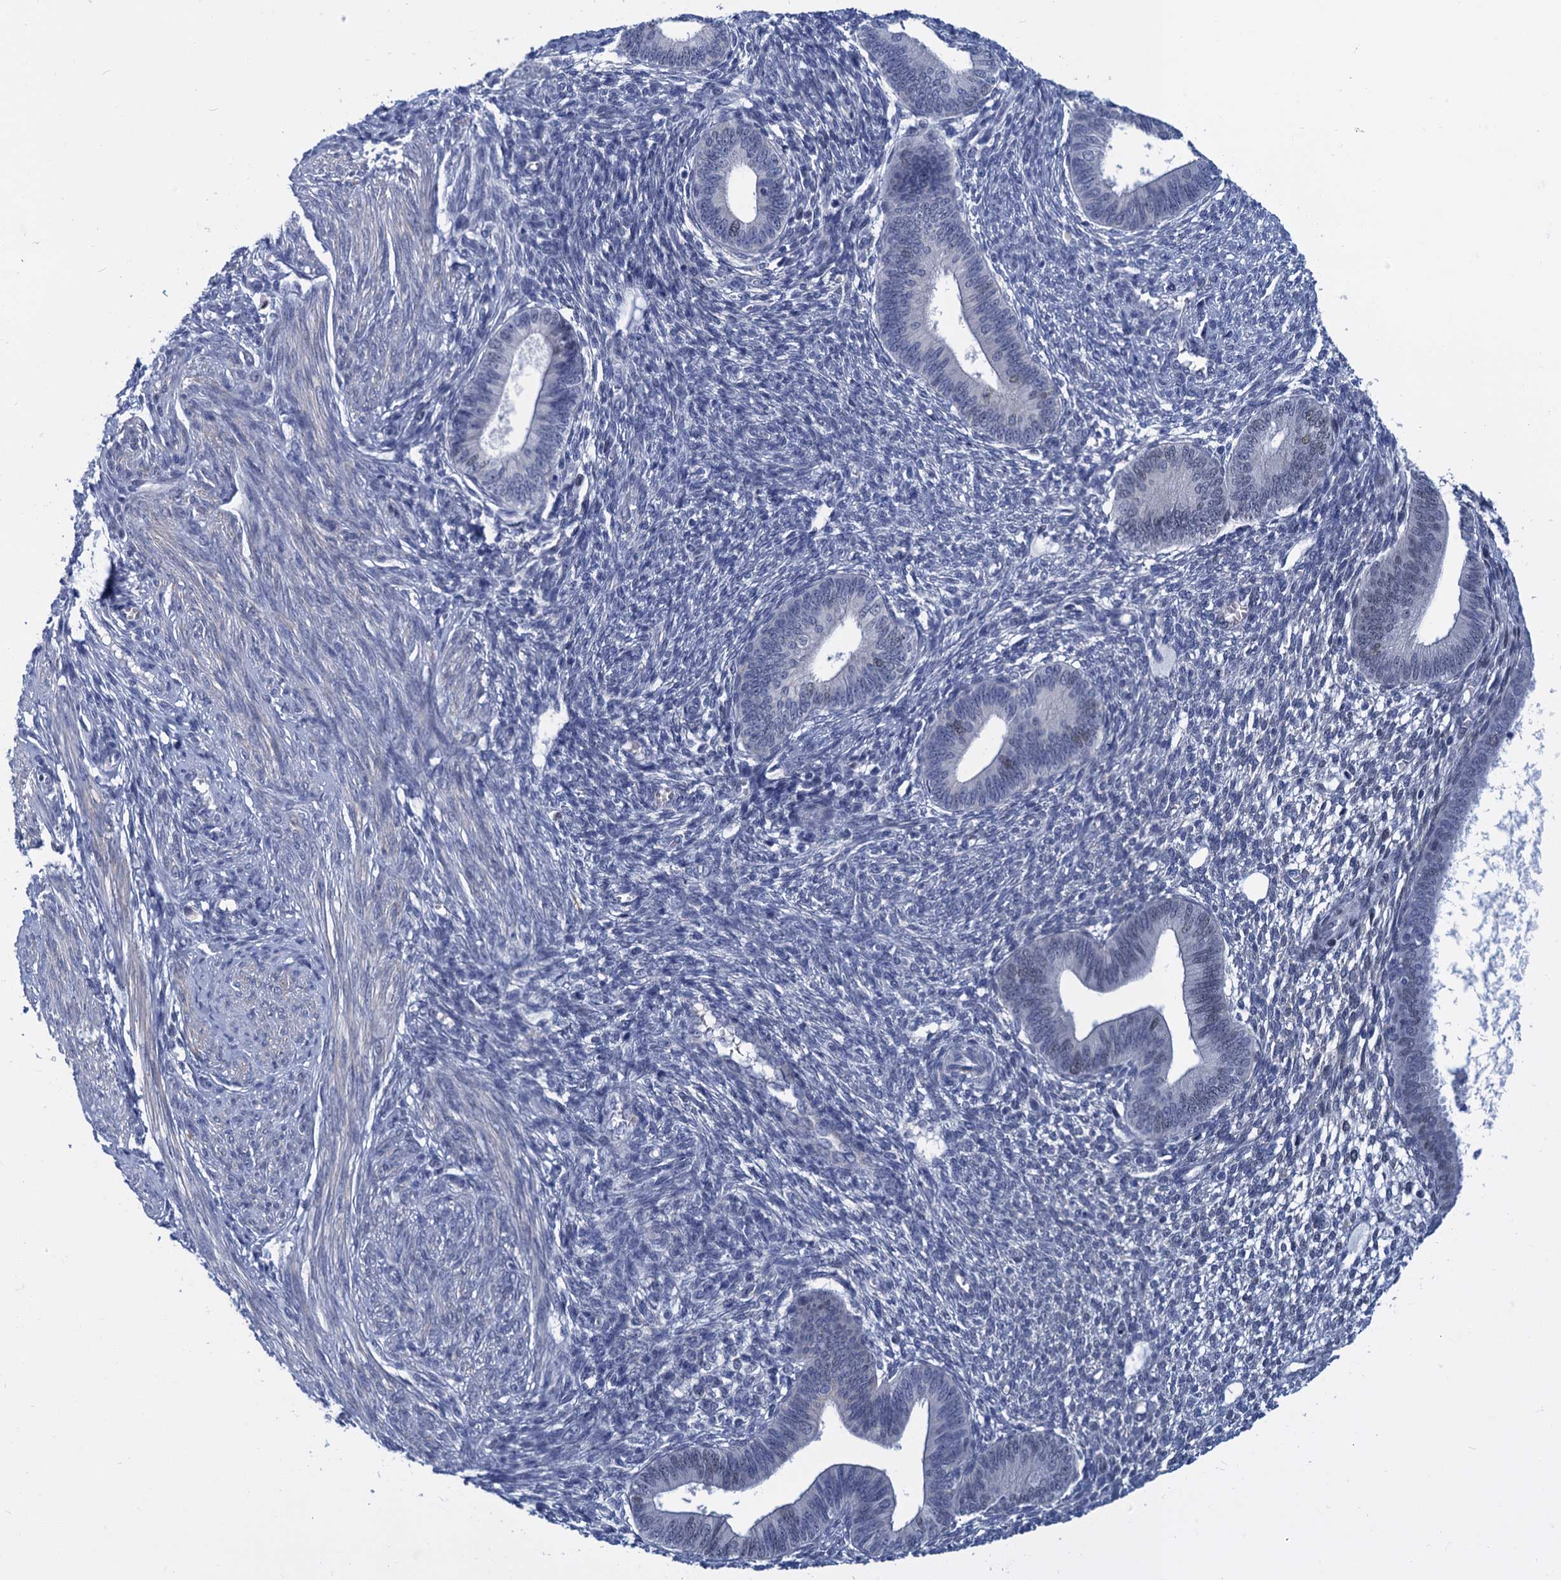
{"staining": {"intensity": "negative", "quantity": "none", "location": "none"}, "tissue": "endometrium", "cell_type": "Cells in endometrial stroma", "image_type": "normal", "snomed": [{"axis": "morphology", "description": "Normal tissue, NOS"}, {"axis": "topography", "description": "Endometrium"}], "caption": "Protein analysis of normal endometrium shows no significant staining in cells in endometrial stroma. (Stains: DAB (3,3'-diaminobenzidine) IHC with hematoxylin counter stain, Microscopy: brightfield microscopy at high magnification).", "gene": "GINS3", "patient": {"sex": "female", "age": 46}}